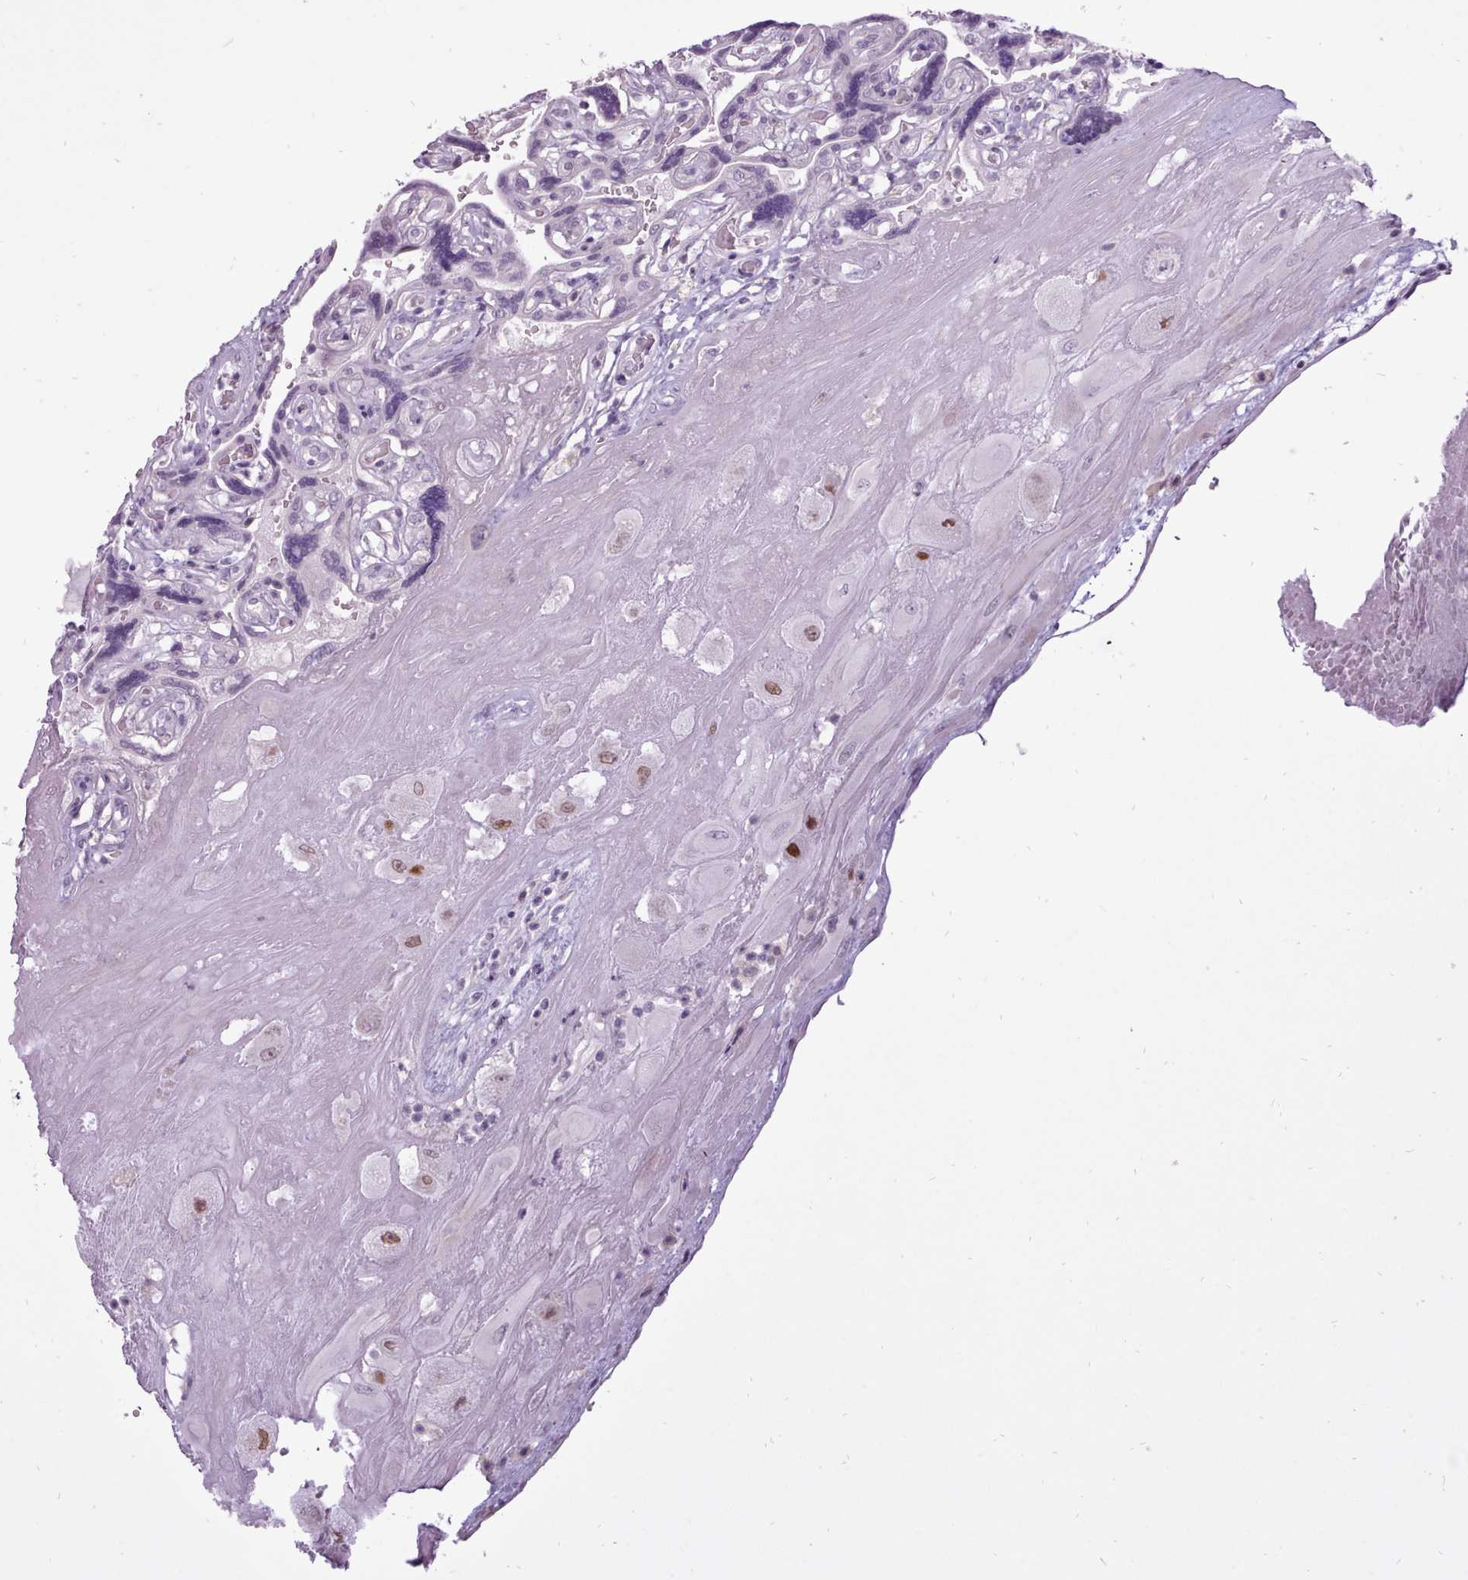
{"staining": {"intensity": "moderate", "quantity": "25%-75%", "location": "nuclear"}, "tissue": "placenta", "cell_type": "Decidual cells", "image_type": "normal", "snomed": [{"axis": "morphology", "description": "Normal tissue, NOS"}, {"axis": "topography", "description": "Placenta"}], "caption": "IHC image of benign placenta stained for a protein (brown), which shows medium levels of moderate nuclear positivity in about 25%-75% of decidual cells.", "gene": "BDKRB2", "patient": {"sex": "female", "age": 32}}